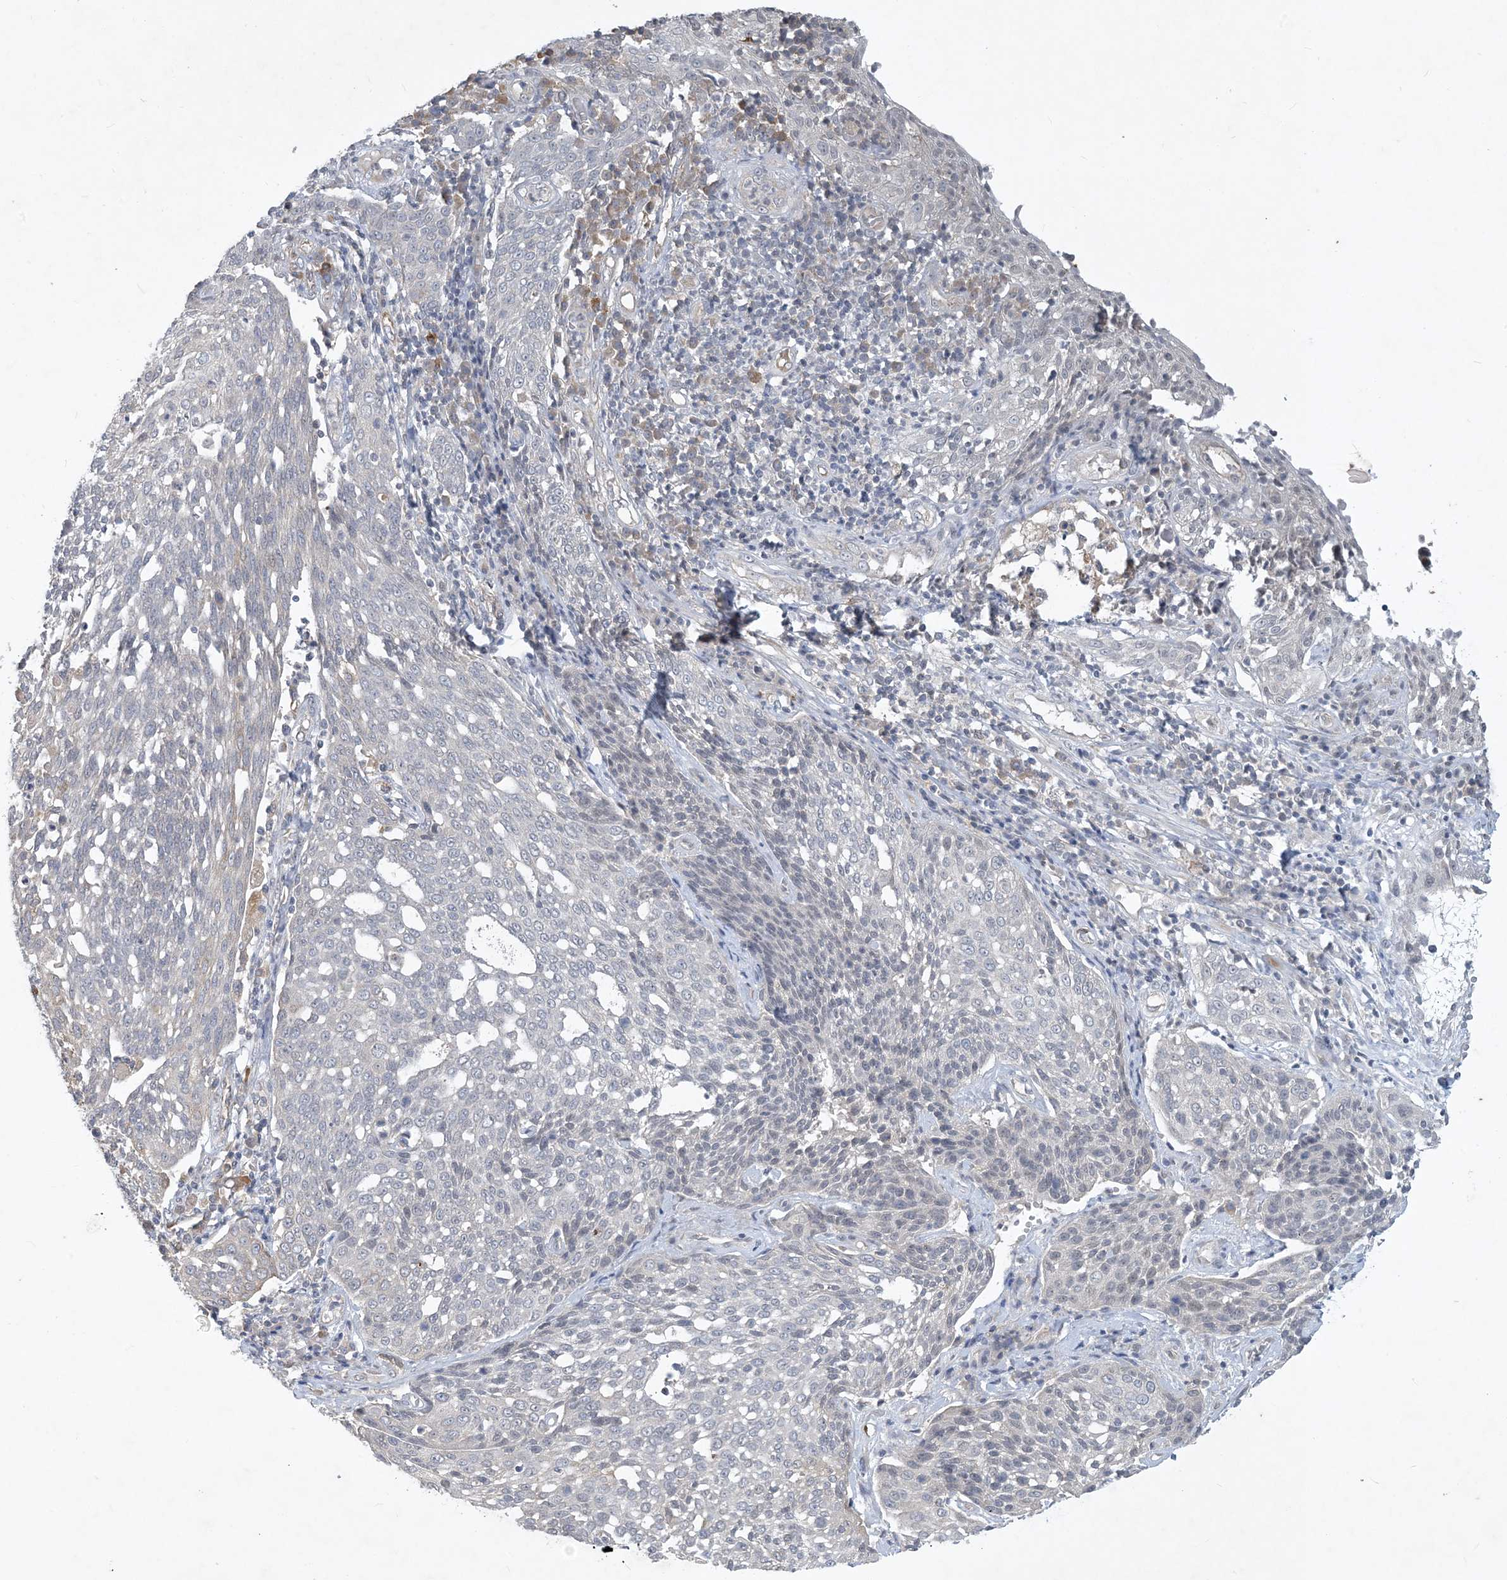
{"staining": {"intensity": "weak", "quantity": "<25%", "location": "cytoplasmic/membranous"}, "tissue": "cervical cancer", "cell_type": "Tumor cells", "image_type": "cancer", "snomed": [{"axis": "morphology", "description": "Squamous cell carcinoma, NOS"}, {"axis": "topography", "description": "Cervix"}], "caption": "This histopathology image is of squamous cell carcinoma (cervical) stained with immunohistochemistry (IHC) to label a protein in brown with the nuclei are counter-stained blue. There is no expression in tumor cells.", "gene": "CDS1", "patient": {"sex": "female", "age": 34}}